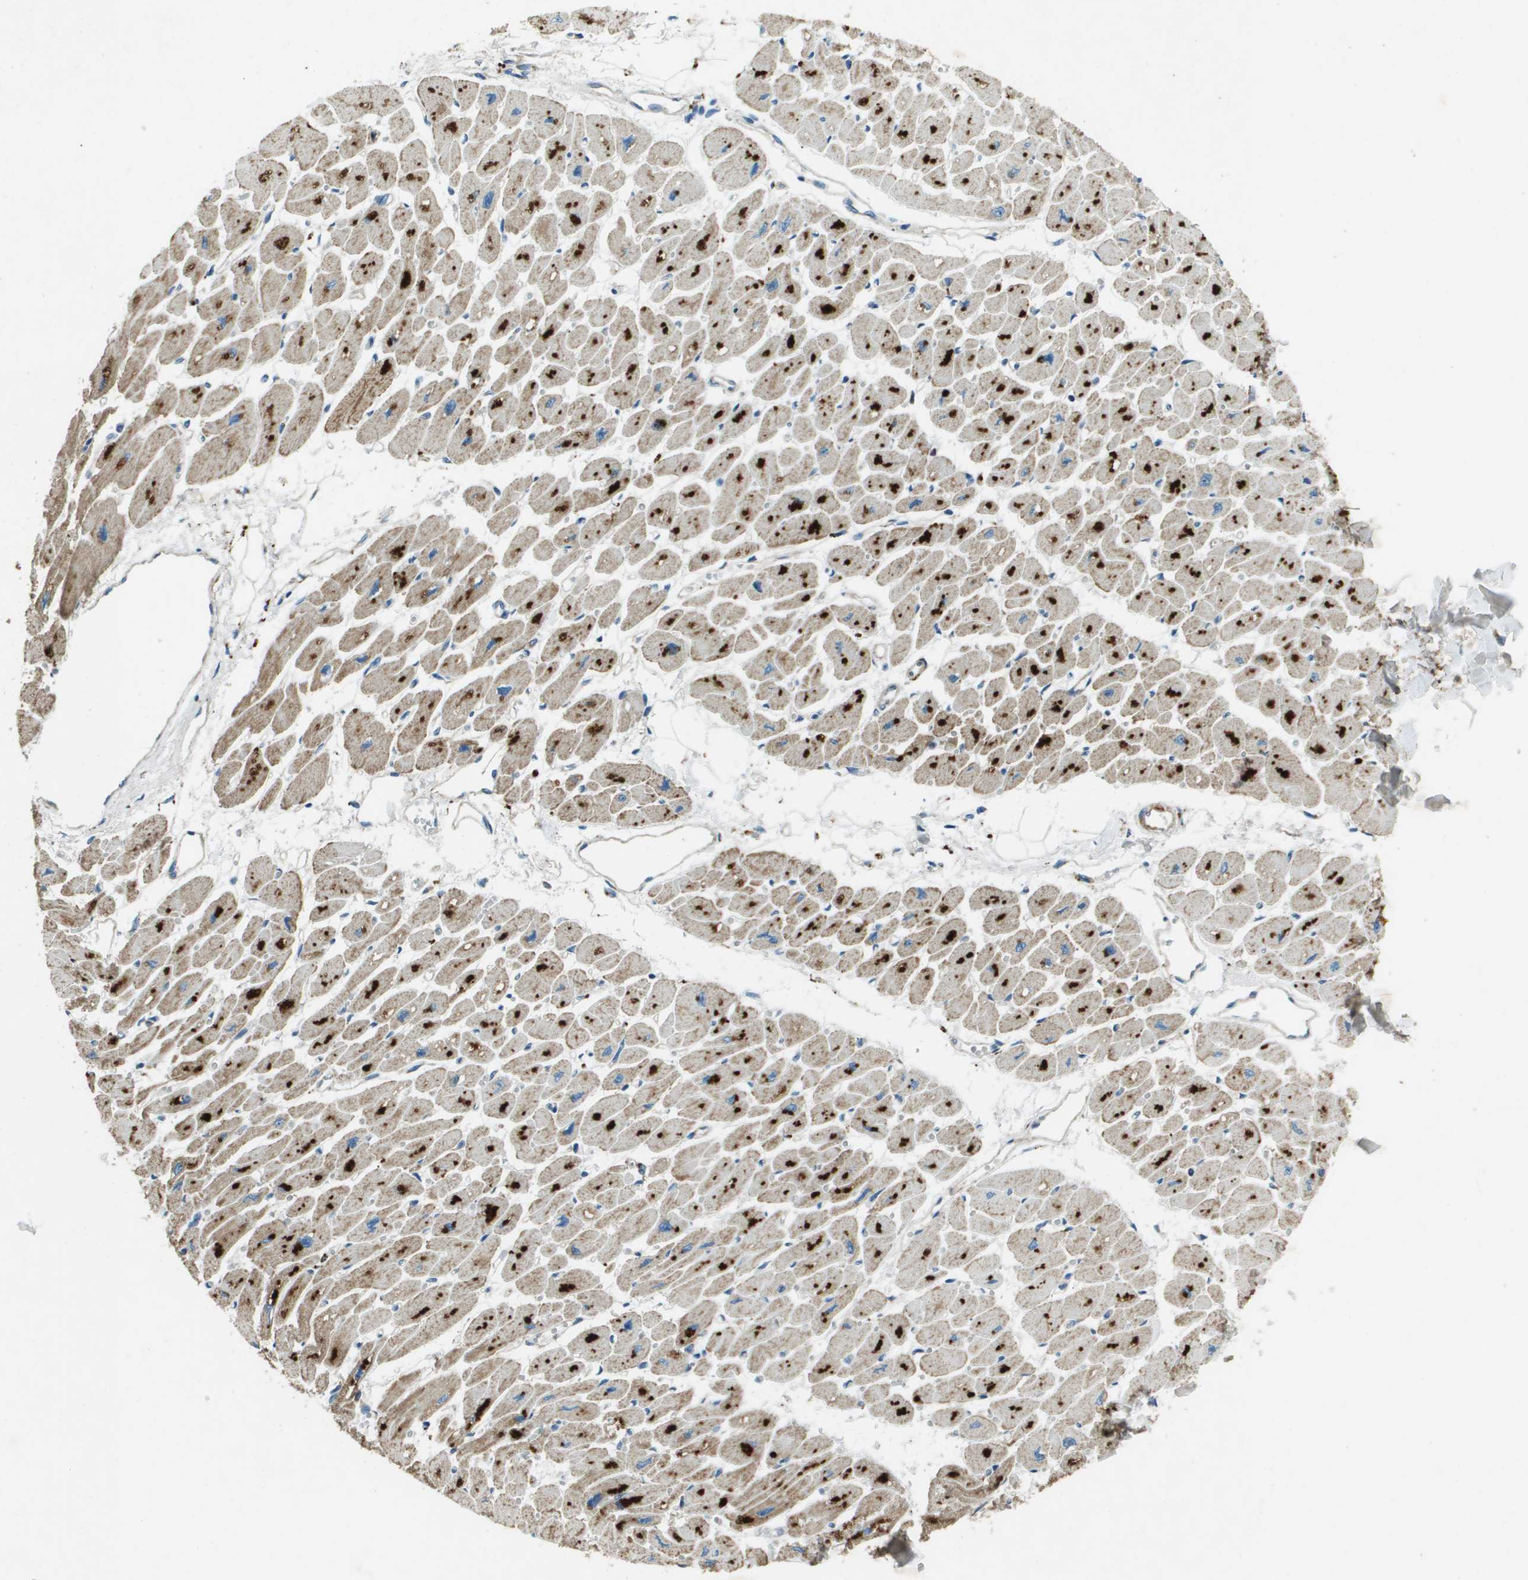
{"staining": {"intensity": "moderate", "quantity": "25%-75%", "location": "cytoplasmic/membranous"}, "tissue": "heart muscle", "cell_type": "Cardiomyocytes", "image_type": "normal", "snomed": [{"axis": "morphology", "description": "Normal tissue, NOS"}, {"axis": "topography", "description": "Heart"}], "caption": "A medium amount of moderate cytoplasmic/membranous staining is seen in about 25%-75% of cardiomyocytes in unremarkable heart muscle. The staining was performed using DAB (3,3'-diaminobenzidine) to visualize the protein expression in brown, while the nuclei were stained in blue with hematoxylin (Magnification: 20x).", "gene": "MIGA1", "patient": {"sex": "female", "age": 54}}